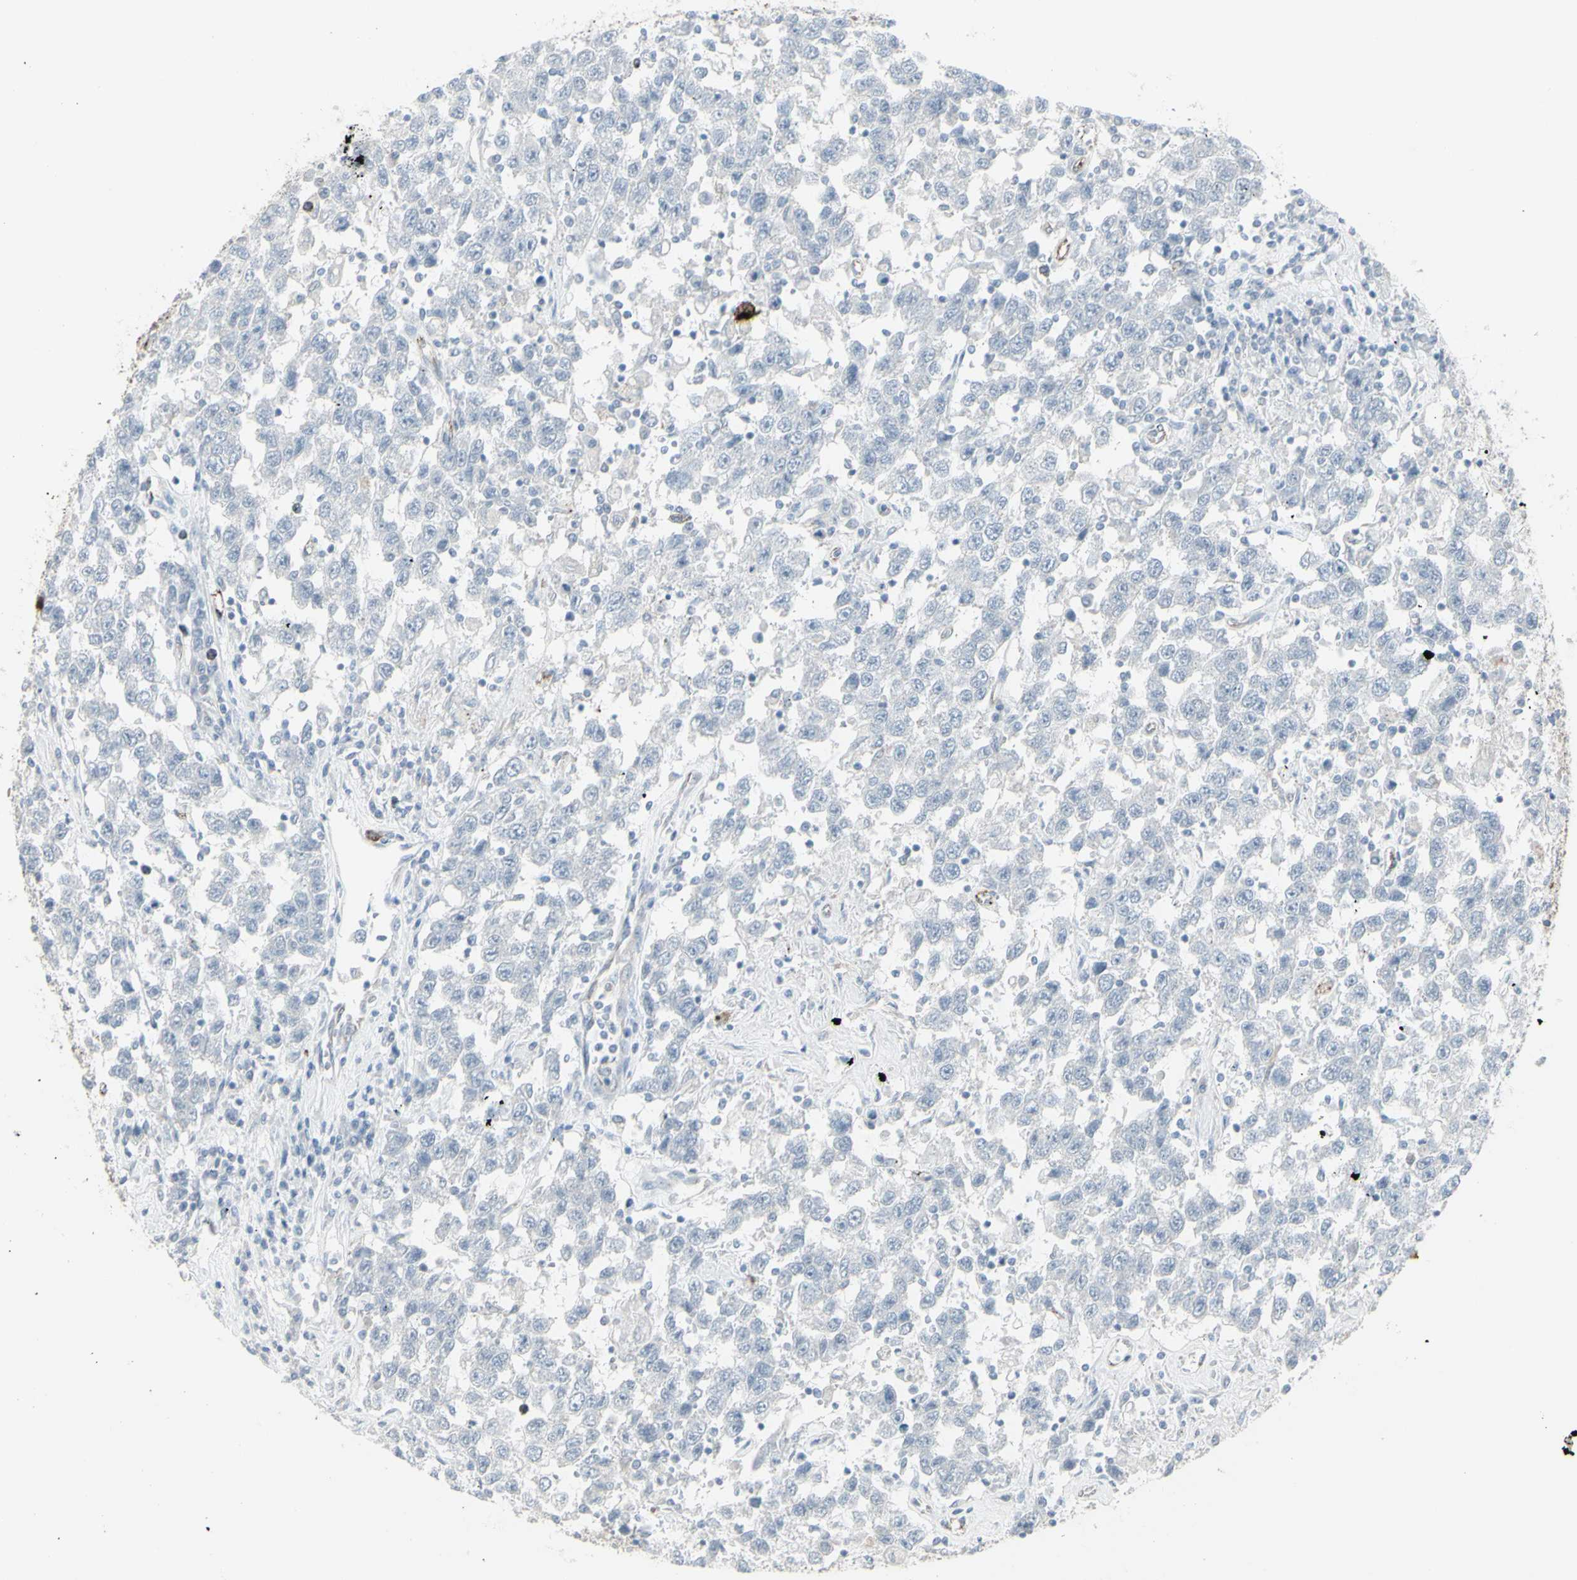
{"staining": {"intensity": "negative", "quantity": "none", "location": "none"}, "tissue": "testis cancer", "cell_type": "Tumor cells", "image_type": "cancer", "snomed": [{"axis": "morphology", "description": "Seminoma, NOS"}, {"axis": "topography", "description": "Testis"}], "caption": "A micrograph of human testis cancer is negative for staining in tumor cells. (DAB (3,3'-diaminobenzidine) IHC, high magnification).", "gene": "GJA1", "patient": {"sex": "male", "age": 41}}